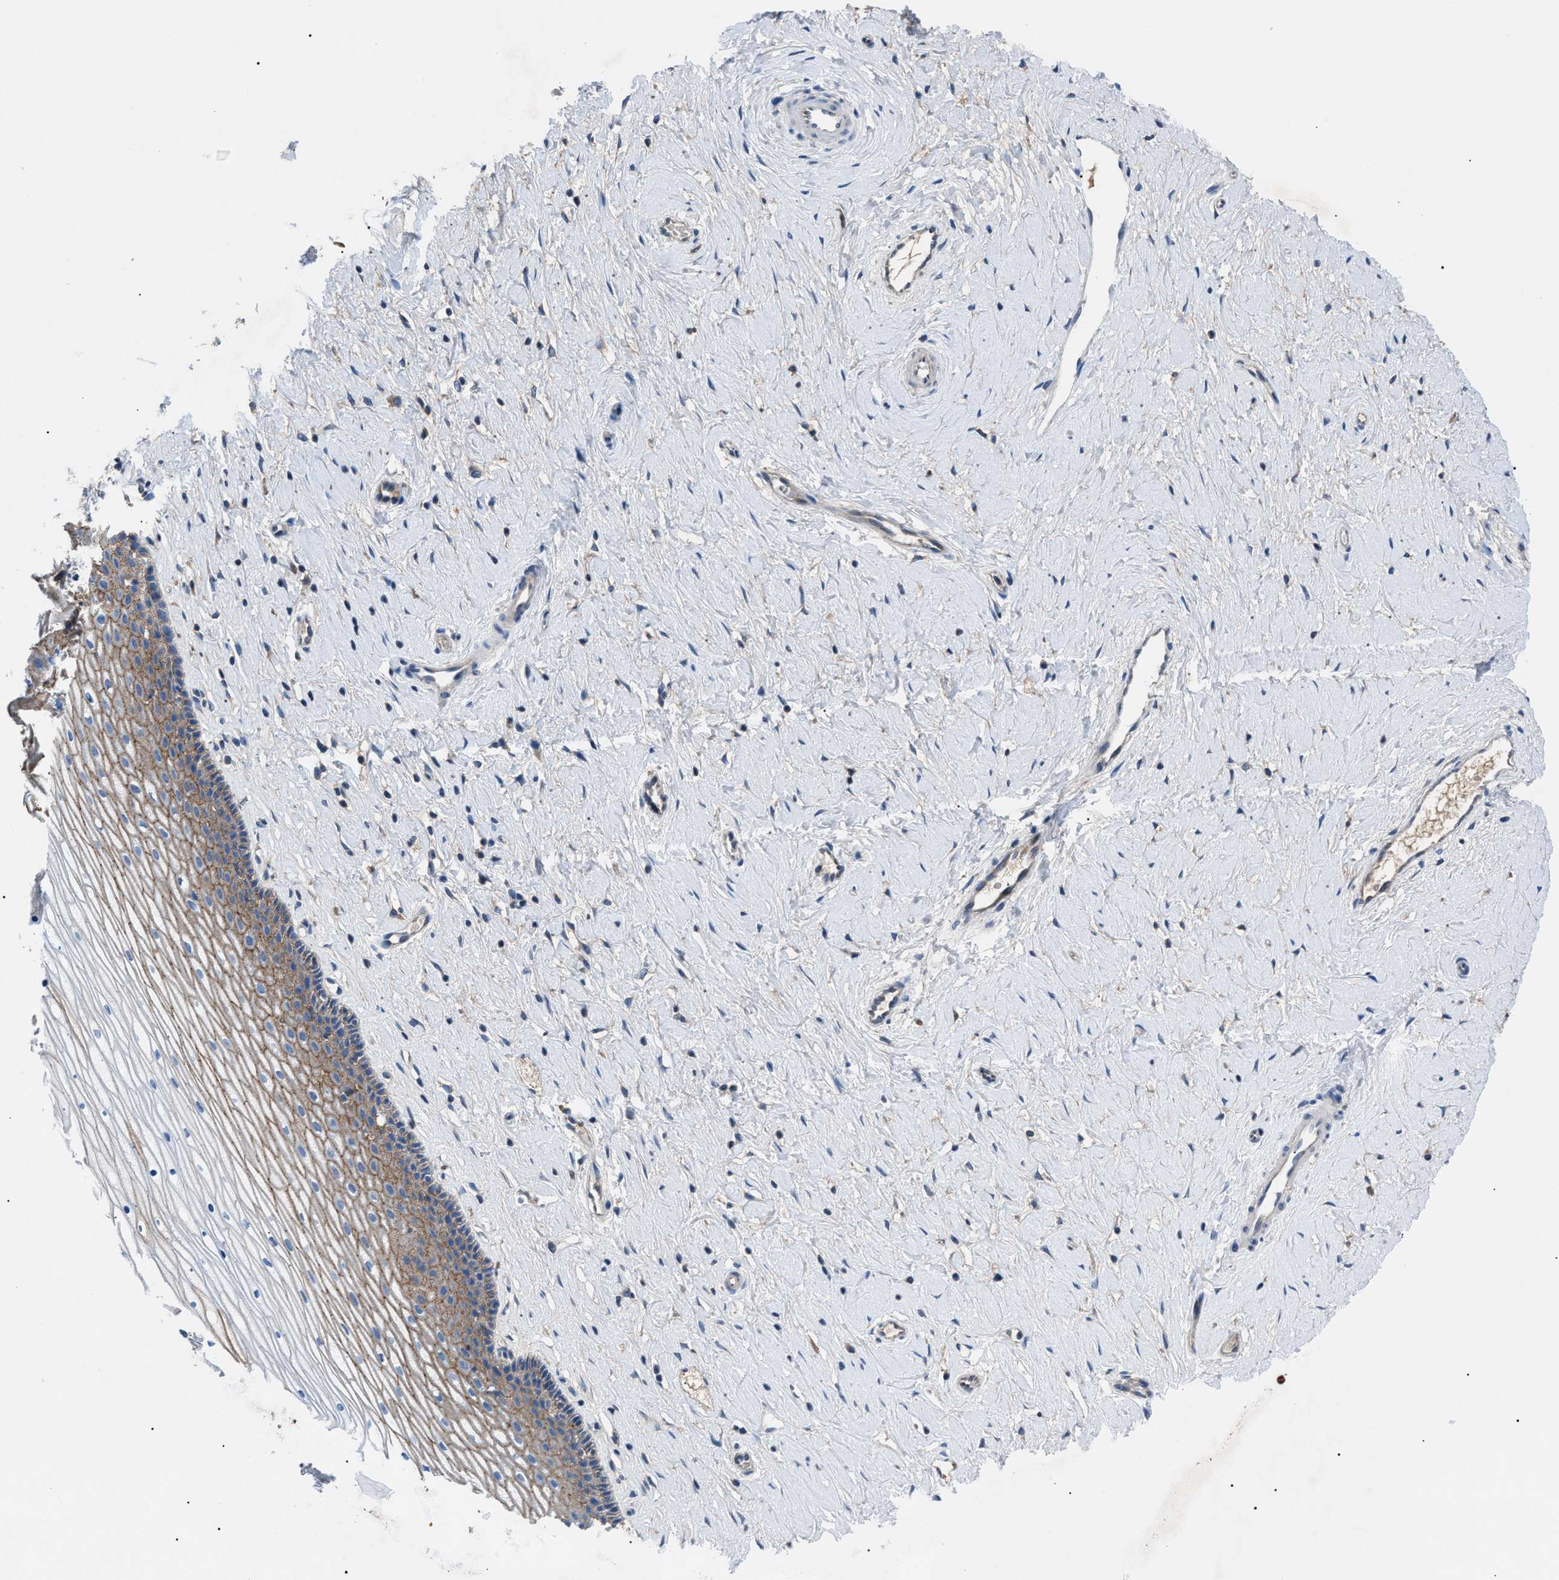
{"staining": {"intensity": "weak", "quantity": "<25%", "location": "cytoplasmic/membranous"}, "tissue": "cervix", "cell_type": "Glandular cells", "image_type": "normal", "snomed": [{"axis": "morphology", "description": "Normal tissue, NOS"}, {"axis": "topography", "description": "Cervix"}], "caption": "The photomicrograph displays no significant expression in glandular cells of cervix. The staining is performed using DAB brown chromogen with nuclei counter-stained in using hematoxylin.", "gene": "ZDHHC24", "patient": {"sex": "female", "age": 39}}